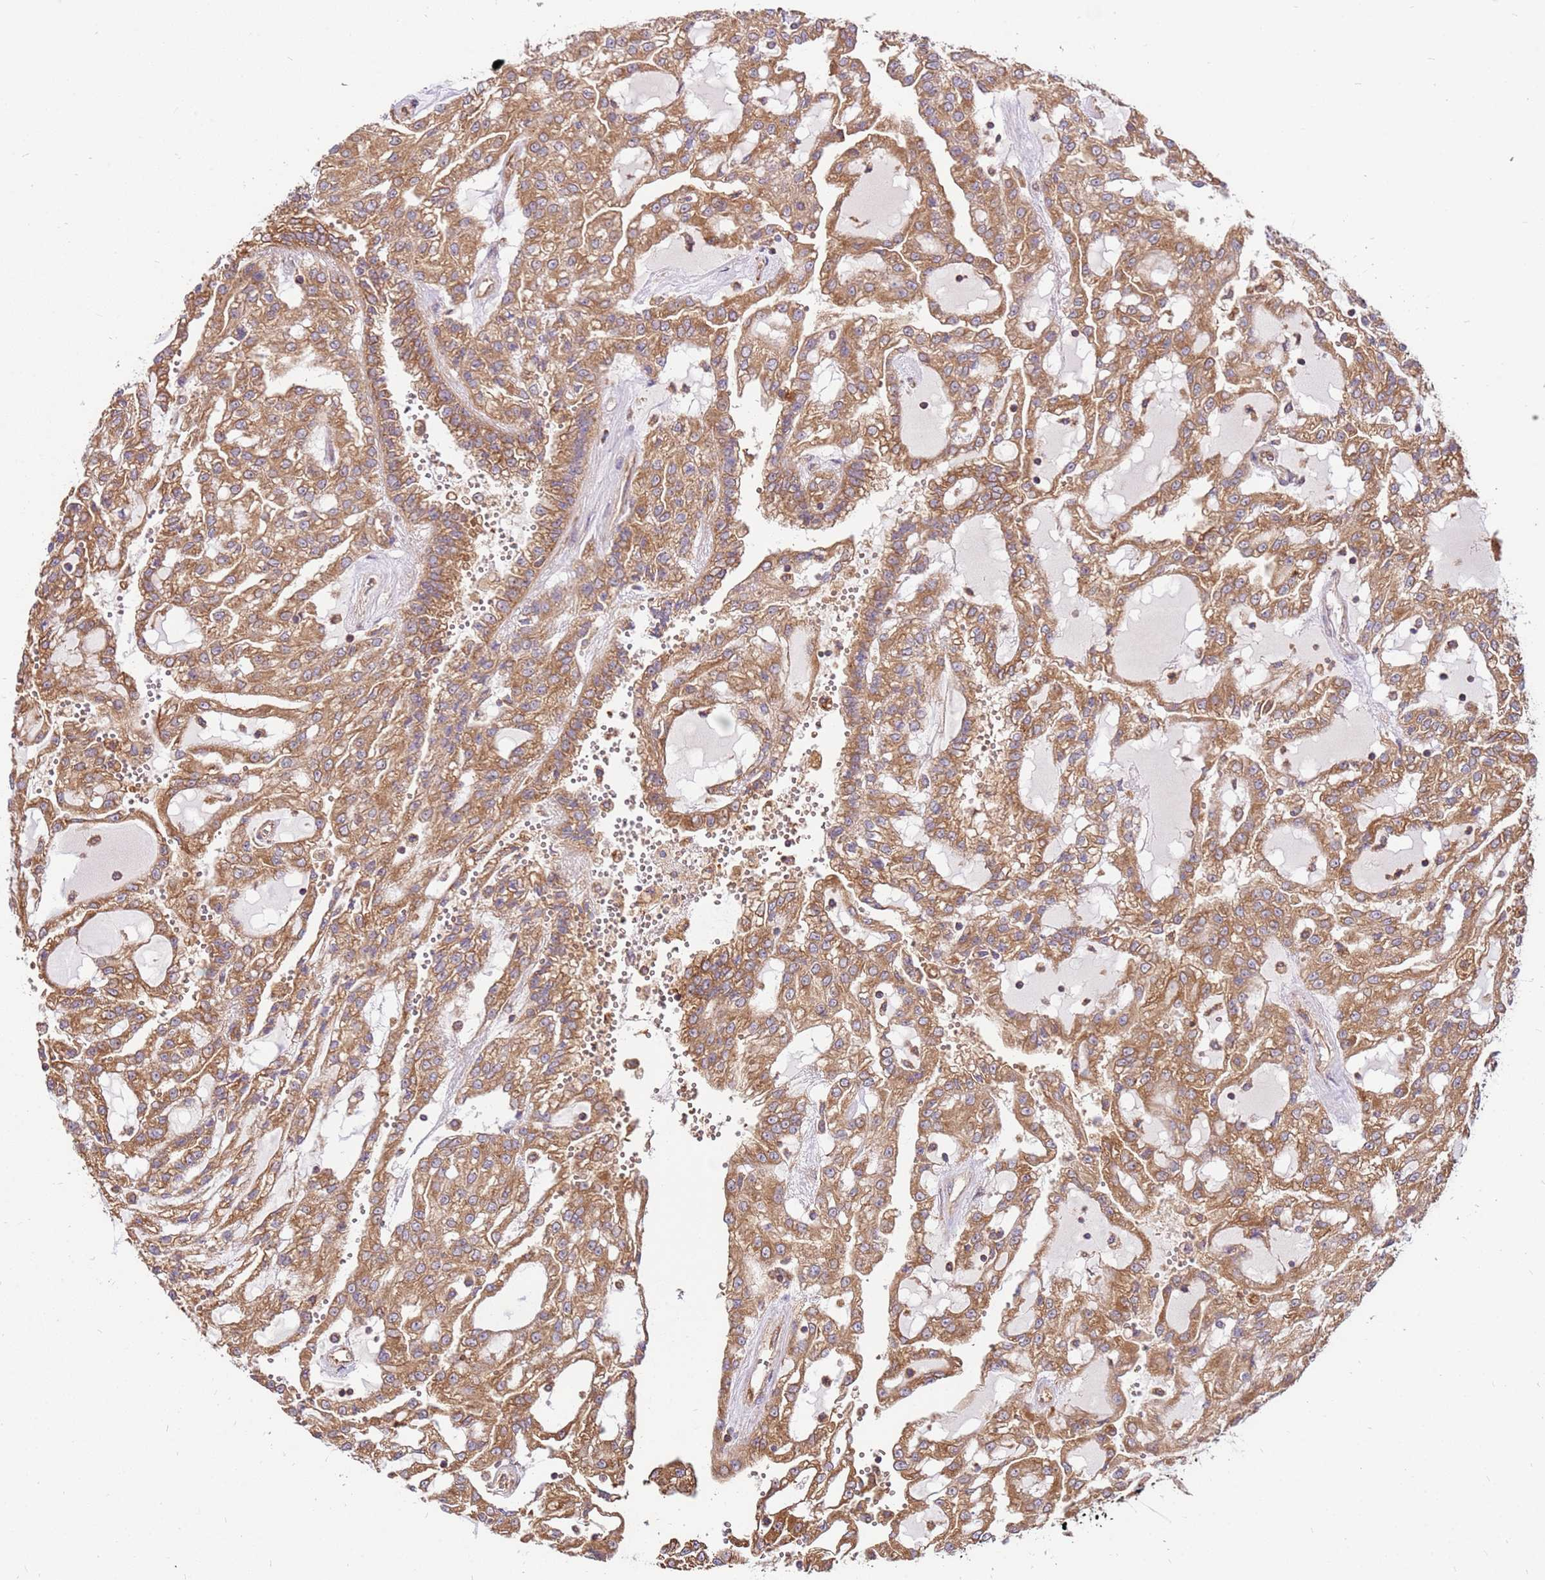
{"staining": {"intensity": "moderate", "quantity": ">75%", "location": "cytoplasmic/membranous"}, "tissue": "renal cancer", "cell_type": "Tumor cells", "image_type": "cancer", "snomed": [{"axis": "morphology", "description": "Adenocarcinoma, NOS"}, {"axis": "topography", "description": "Kidney"}], "caption": "Brown immunohistochemical staining in human renal cancer shows moderate cytoplasmic/membranous positivity in approximately >75% of tumor cells.", "gene": "SLC44A5", "patient": {"sex": "male", "age": 63}}